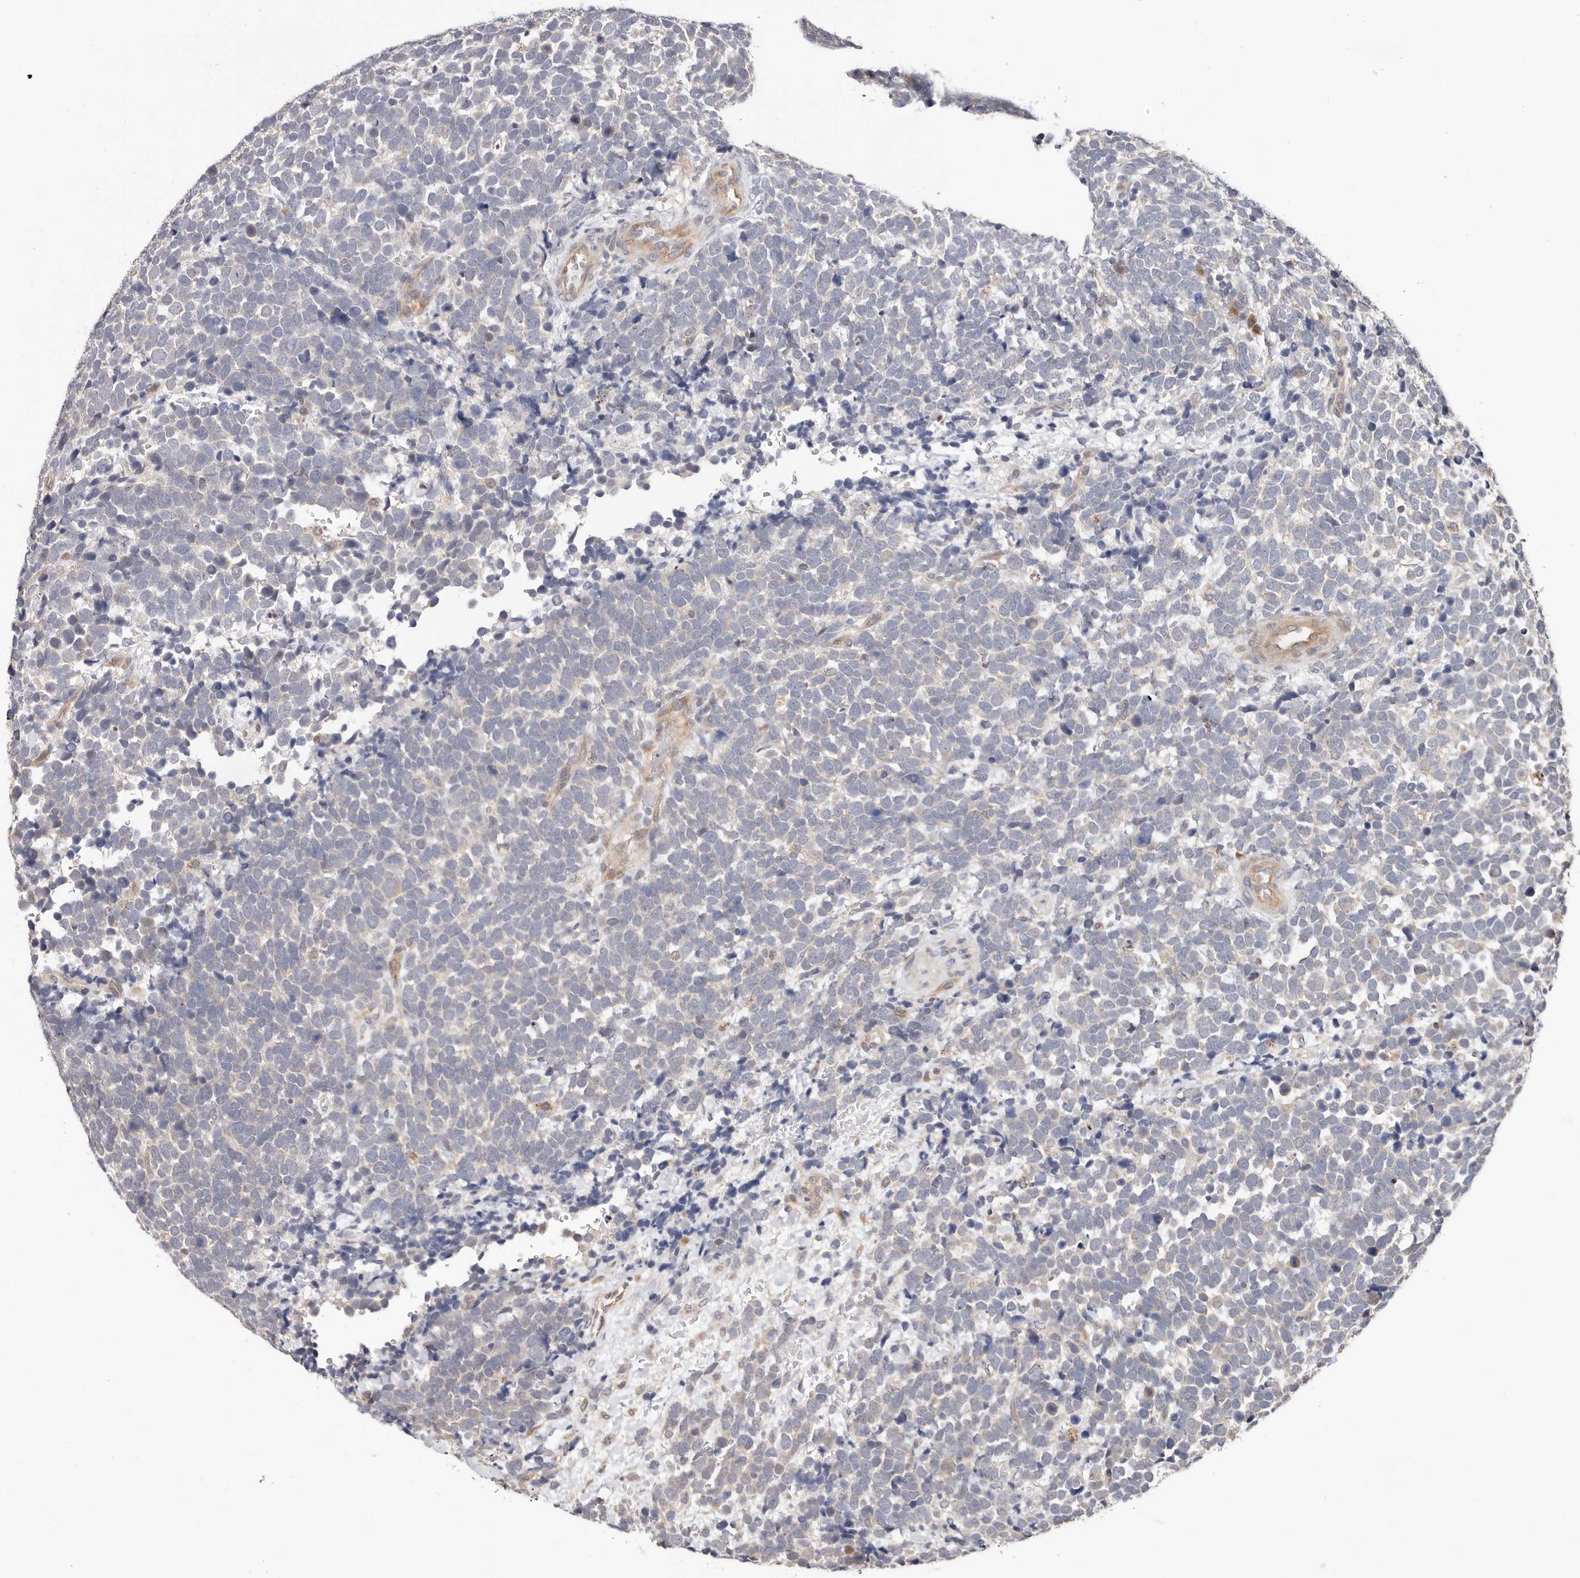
{"staining": {"intensity": "negative", "quantity": "none", "location": "none"}, "tissue": "urothelial cancer", "cell_type": "Tumor cells", "image_type": "cancer", "snomed": [{"axis": "morphology", "description": "Urothelial carcinoma, High grade"}, {"axis": "topography", "description": "Urinary bladder"}], "caption": "DAB (3,3'-diaminobenzidine) immunohistochemical staining of human urothelial cancer shows no significant expression in tumor cells.", "gene": "USP33", "patient": {"sex": "female", "age": 82}}